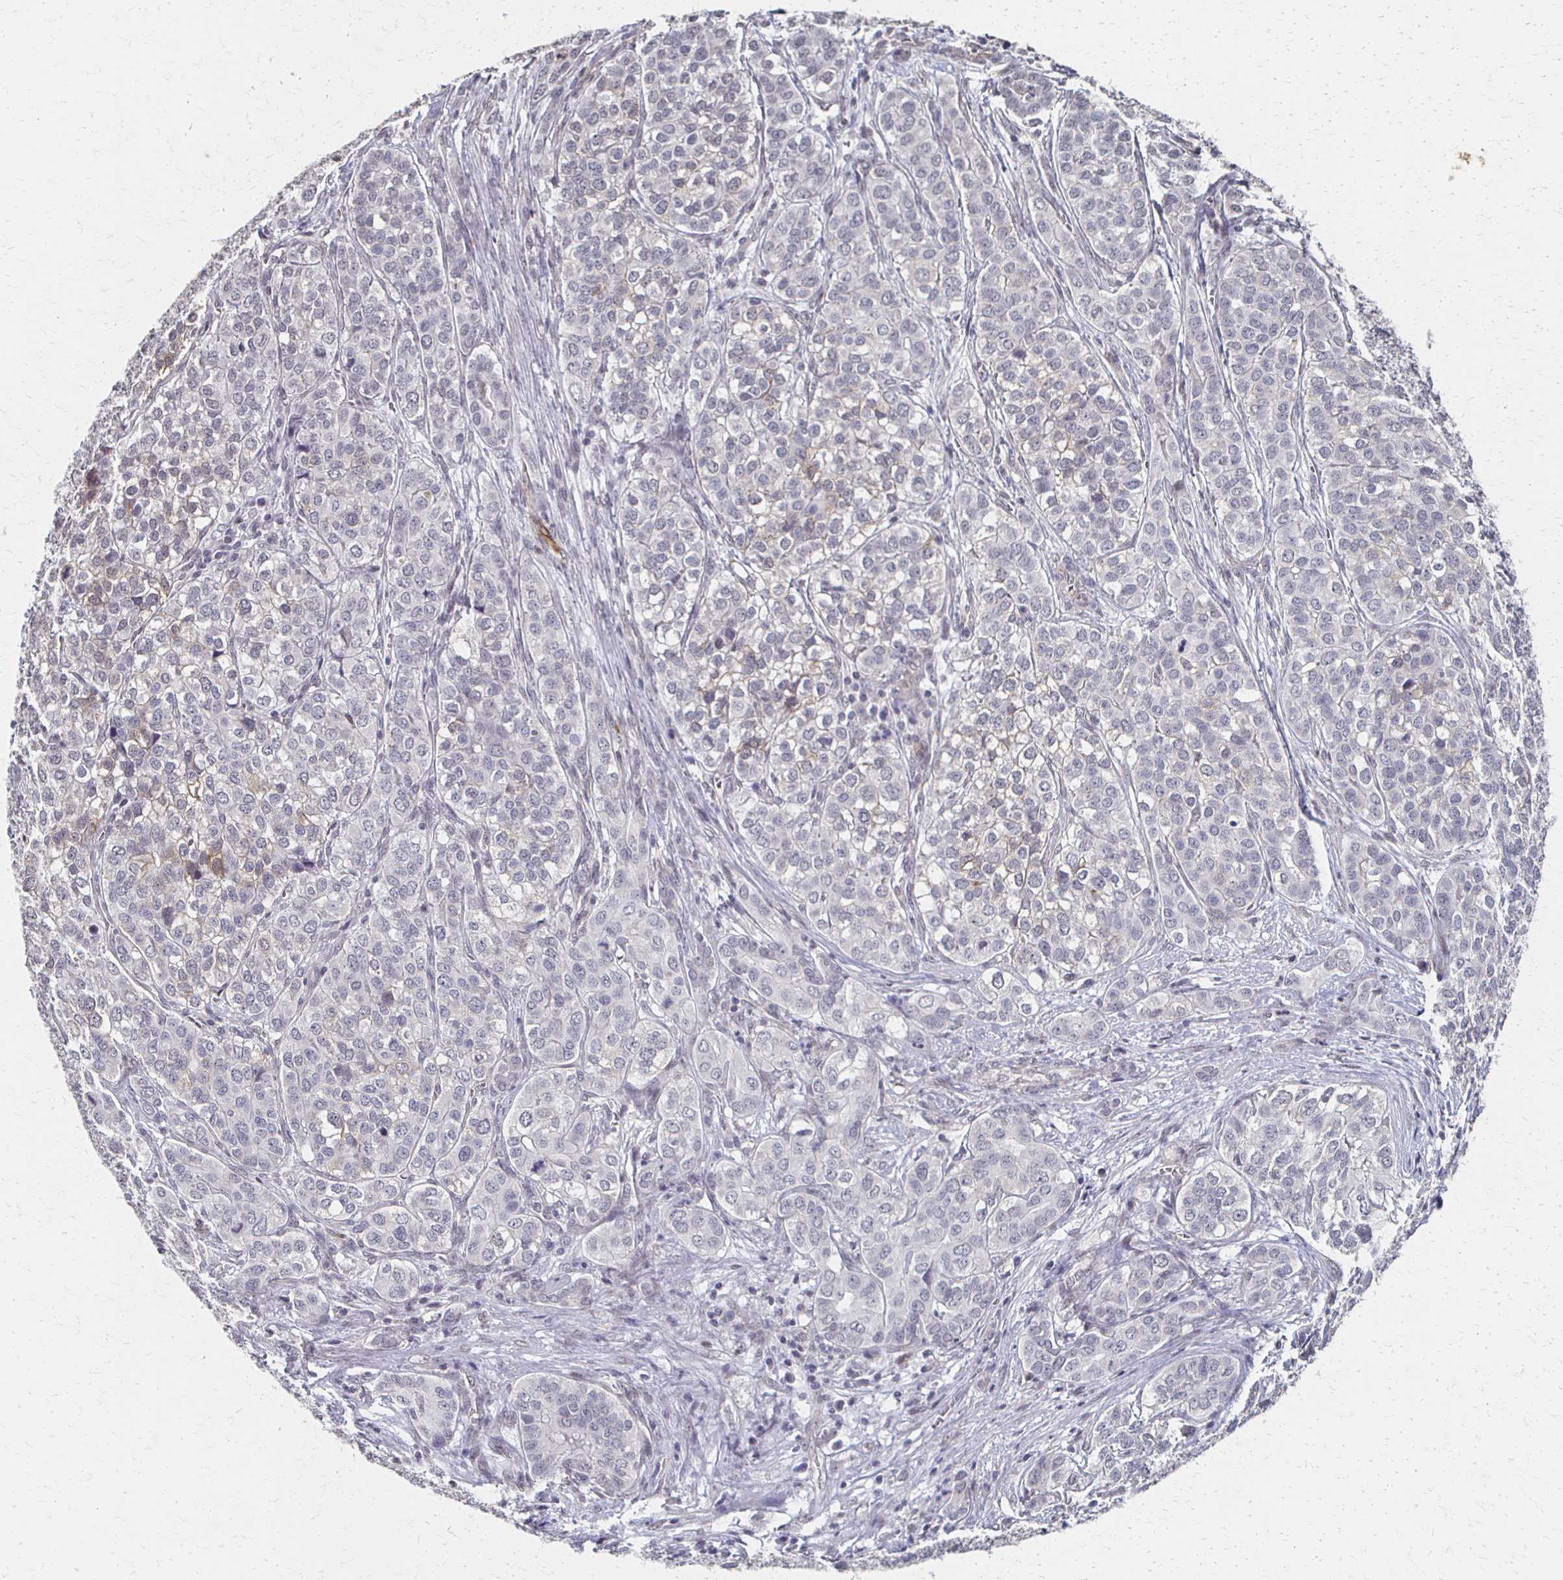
{"staining": {"intensity": "negative", "quantity": "none", "location": "none"}, "tissue": "liver cancer", "cell_type": "Tumor cells", "image_type": "cancer", "snomed": [{"axis": "morphology", "description": "Cholangiocarcinoma"}, {"axis": "topography", "description": "Liver"}], "caption": "This histopathology image is of liver cancer stained with immunohistochemistry (IHC) to label a protein in brown with the nuclei are counter-stained blue. There is no staining in tumor cells. The staining is performed using DAB brown chromogen with nuclei counter-stained in using hematoxylin.", "gene": "DAB1", "patient": {"sex": "male", "age": 56}}